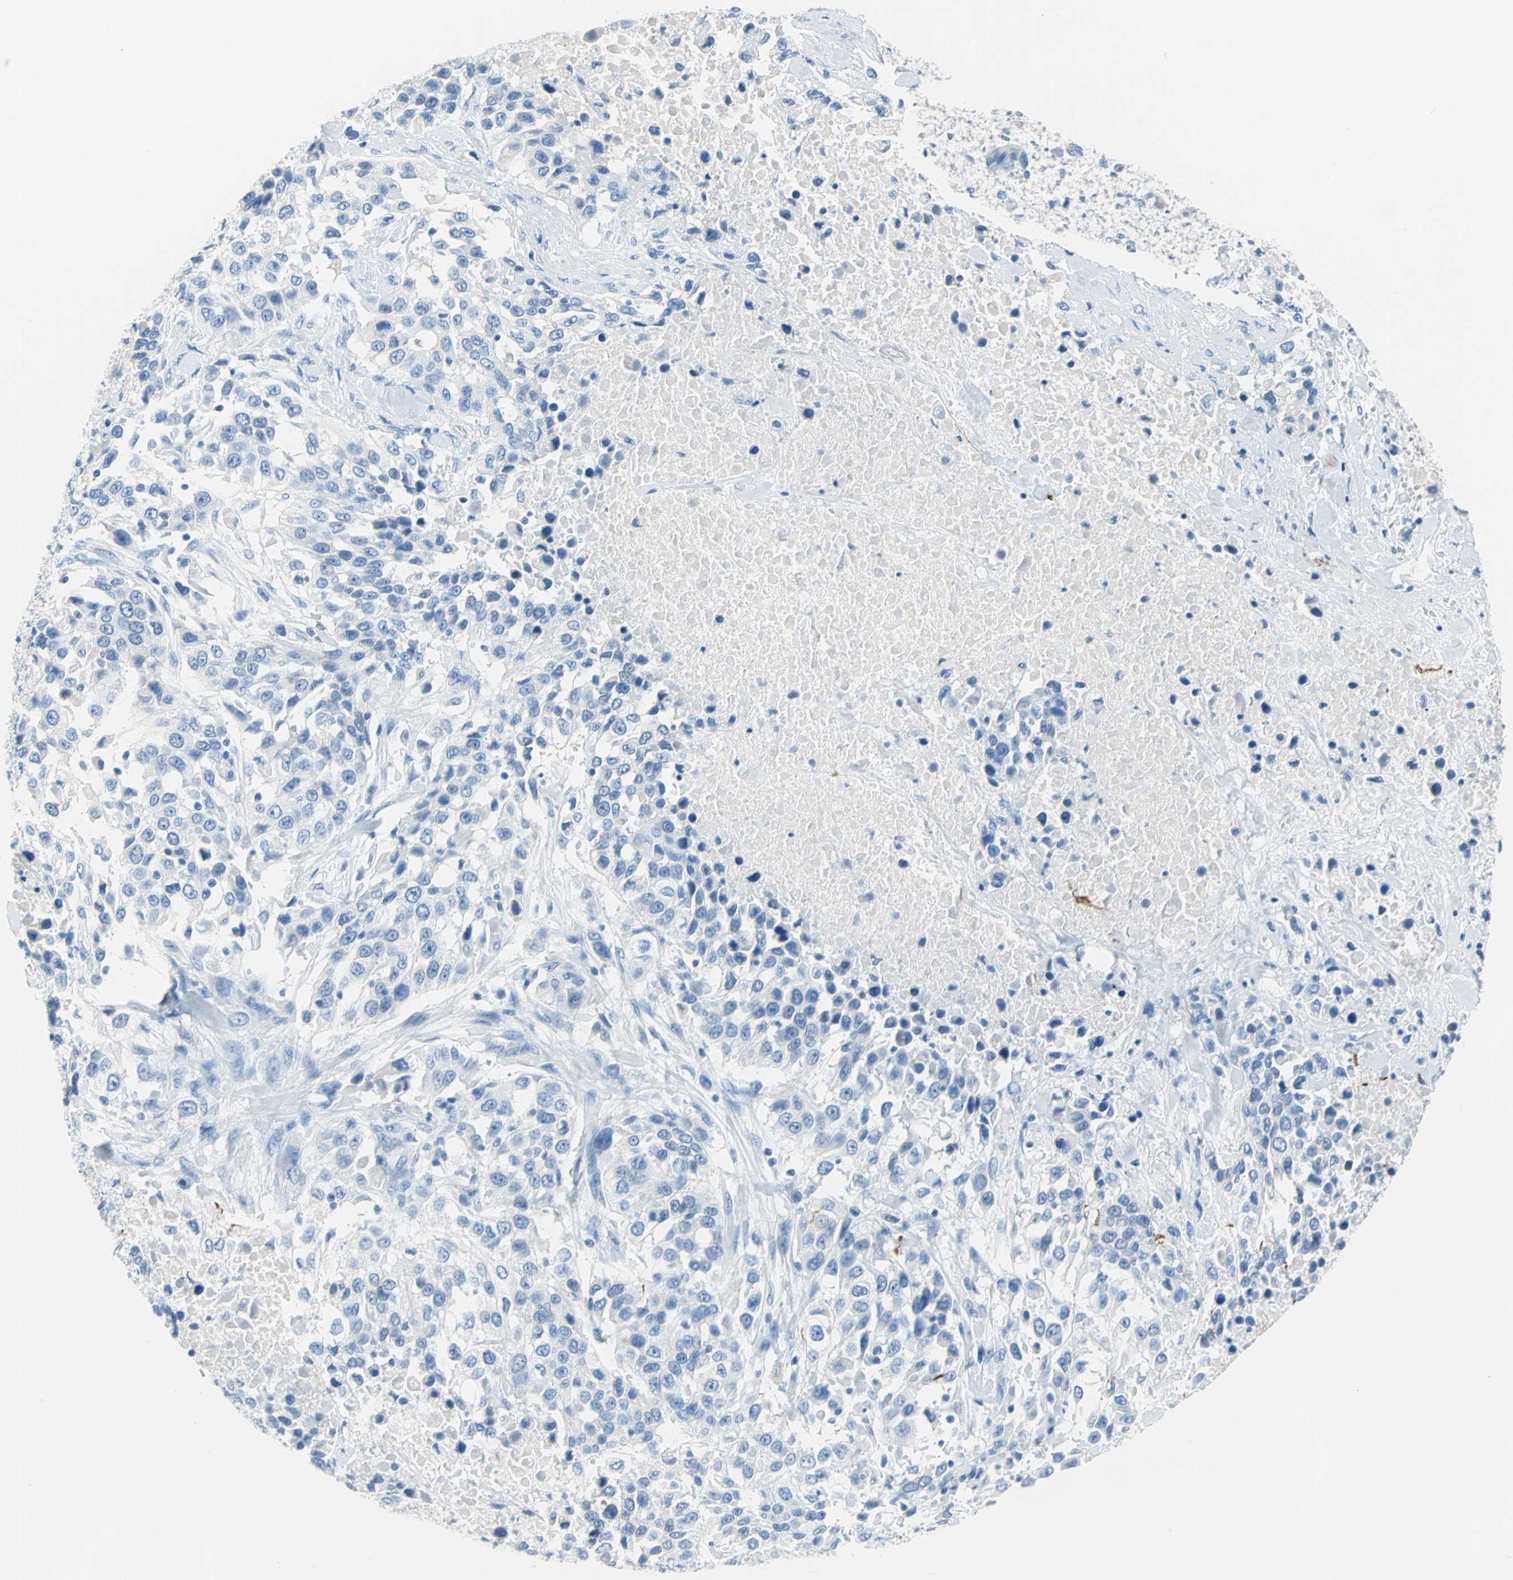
{"staining": {"intensity": "negative", "quantity": "none", "location": "none"}, "tissue": "urothelial cancer", "cell_type": "Tumor cells", "image_type": "cancer", "snomed": [{"axis": "morphology", "description": "Urothelial carcinoma, High grade"}, {"axis": "topography", "description": "Urinary bladder"}], "caption": "DAB (3,3'-diaminobenzidine) immunohistochemical staining of human high-grade urothelial carcinoma demonstrates no significant staining in tumor cells.", "gene": "PKLR", "patient": {"sex": "female", "age": 80}}